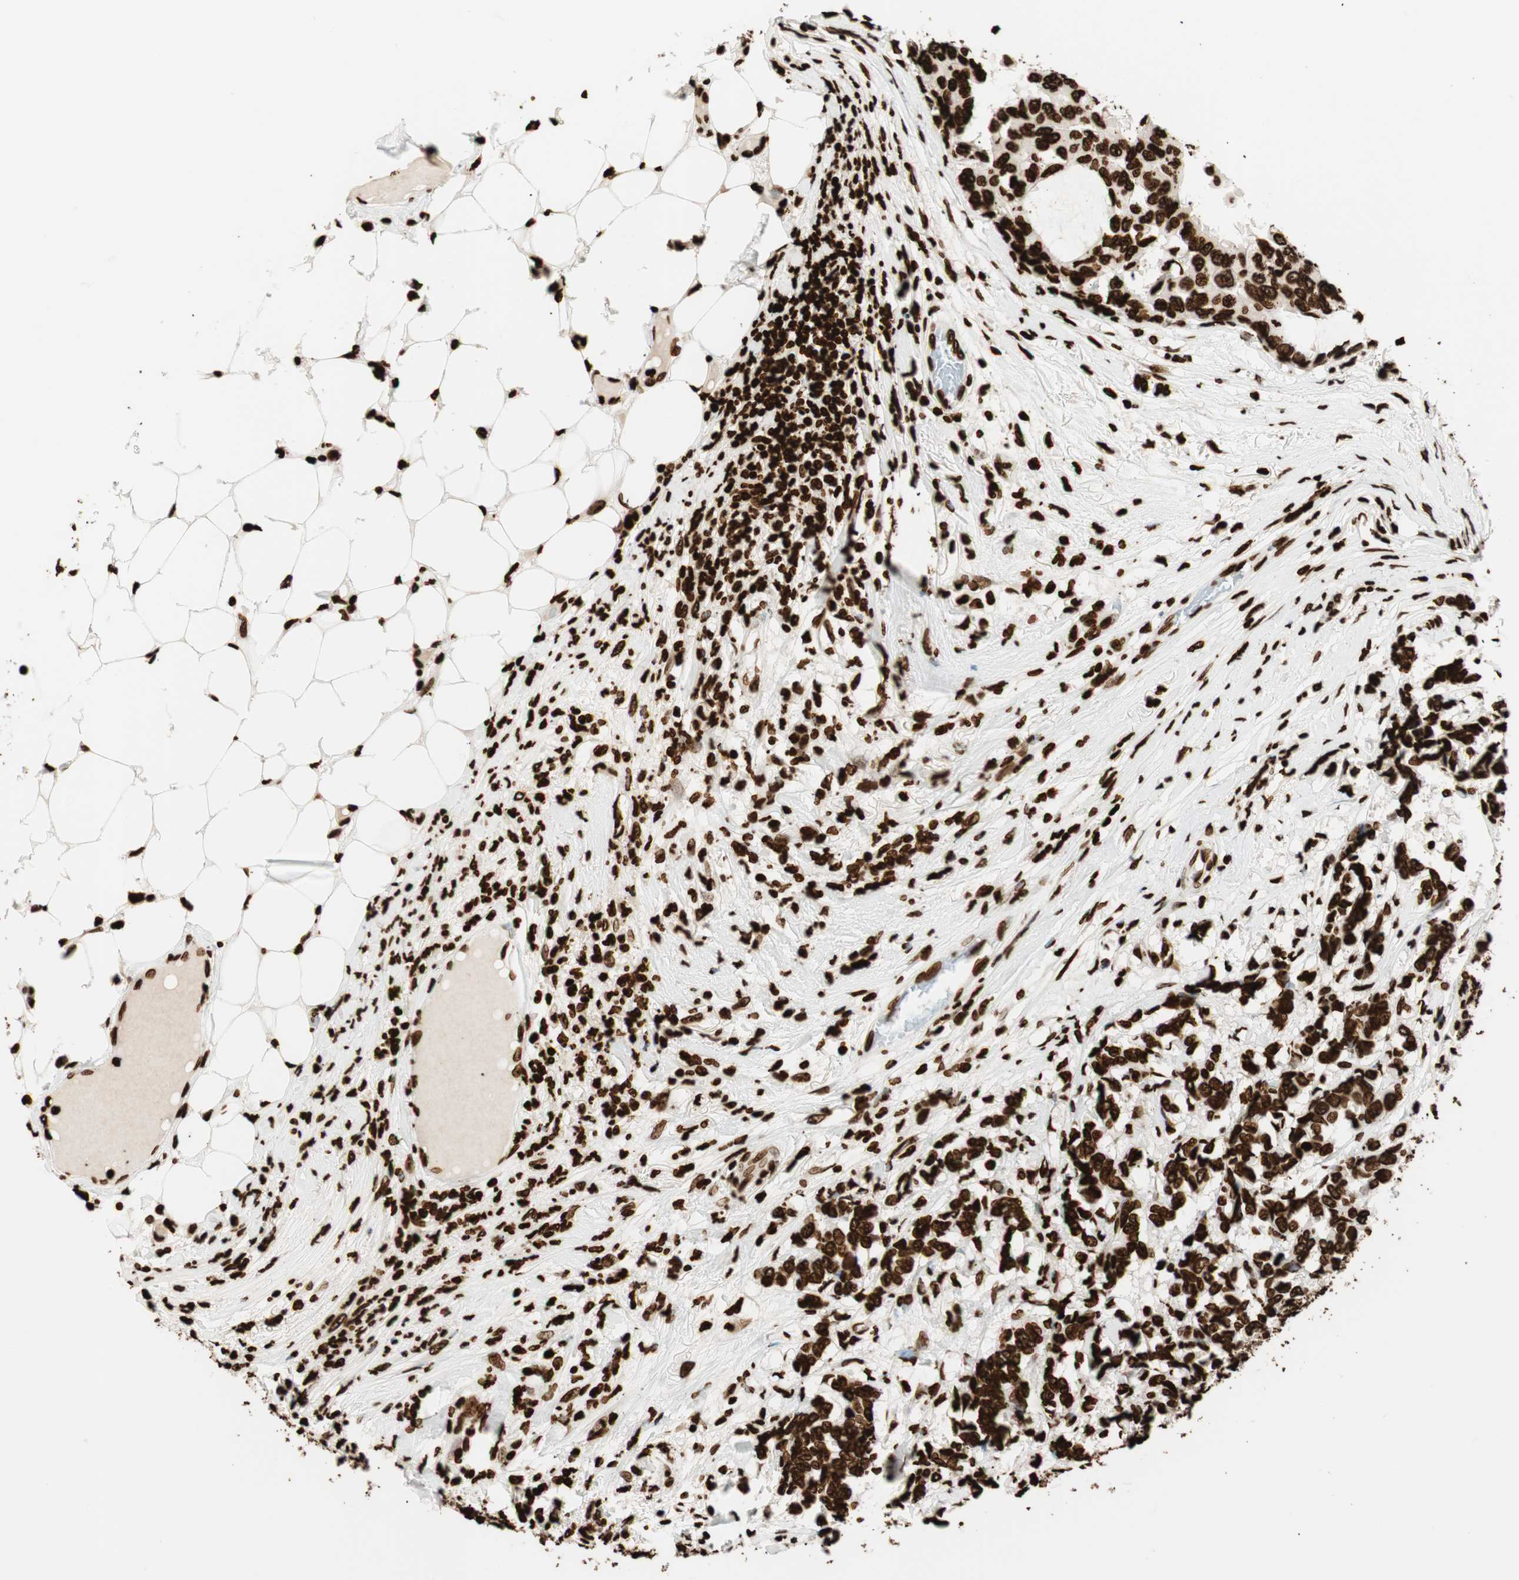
{"staining": {"intensity": "strong", "quantity": ">75%", "location": "cytoplasmic/membranous"}, "tissue": "breast cancer", "cell_type": "Tumor cells", "image_type": "cancer", "snomed": [{"axis": "morphology", "description": "Duct carcinoma"}, {"axis": "topography", "description": "Breast"}], "caption": "Tumor cells display high levels of strong cytoplasmic/membranous expression in about >75% of cells in breast infiltrating ductal carcinoma.", "gene": "GLI2", "patient": {"sex": "female", "age": 87}}